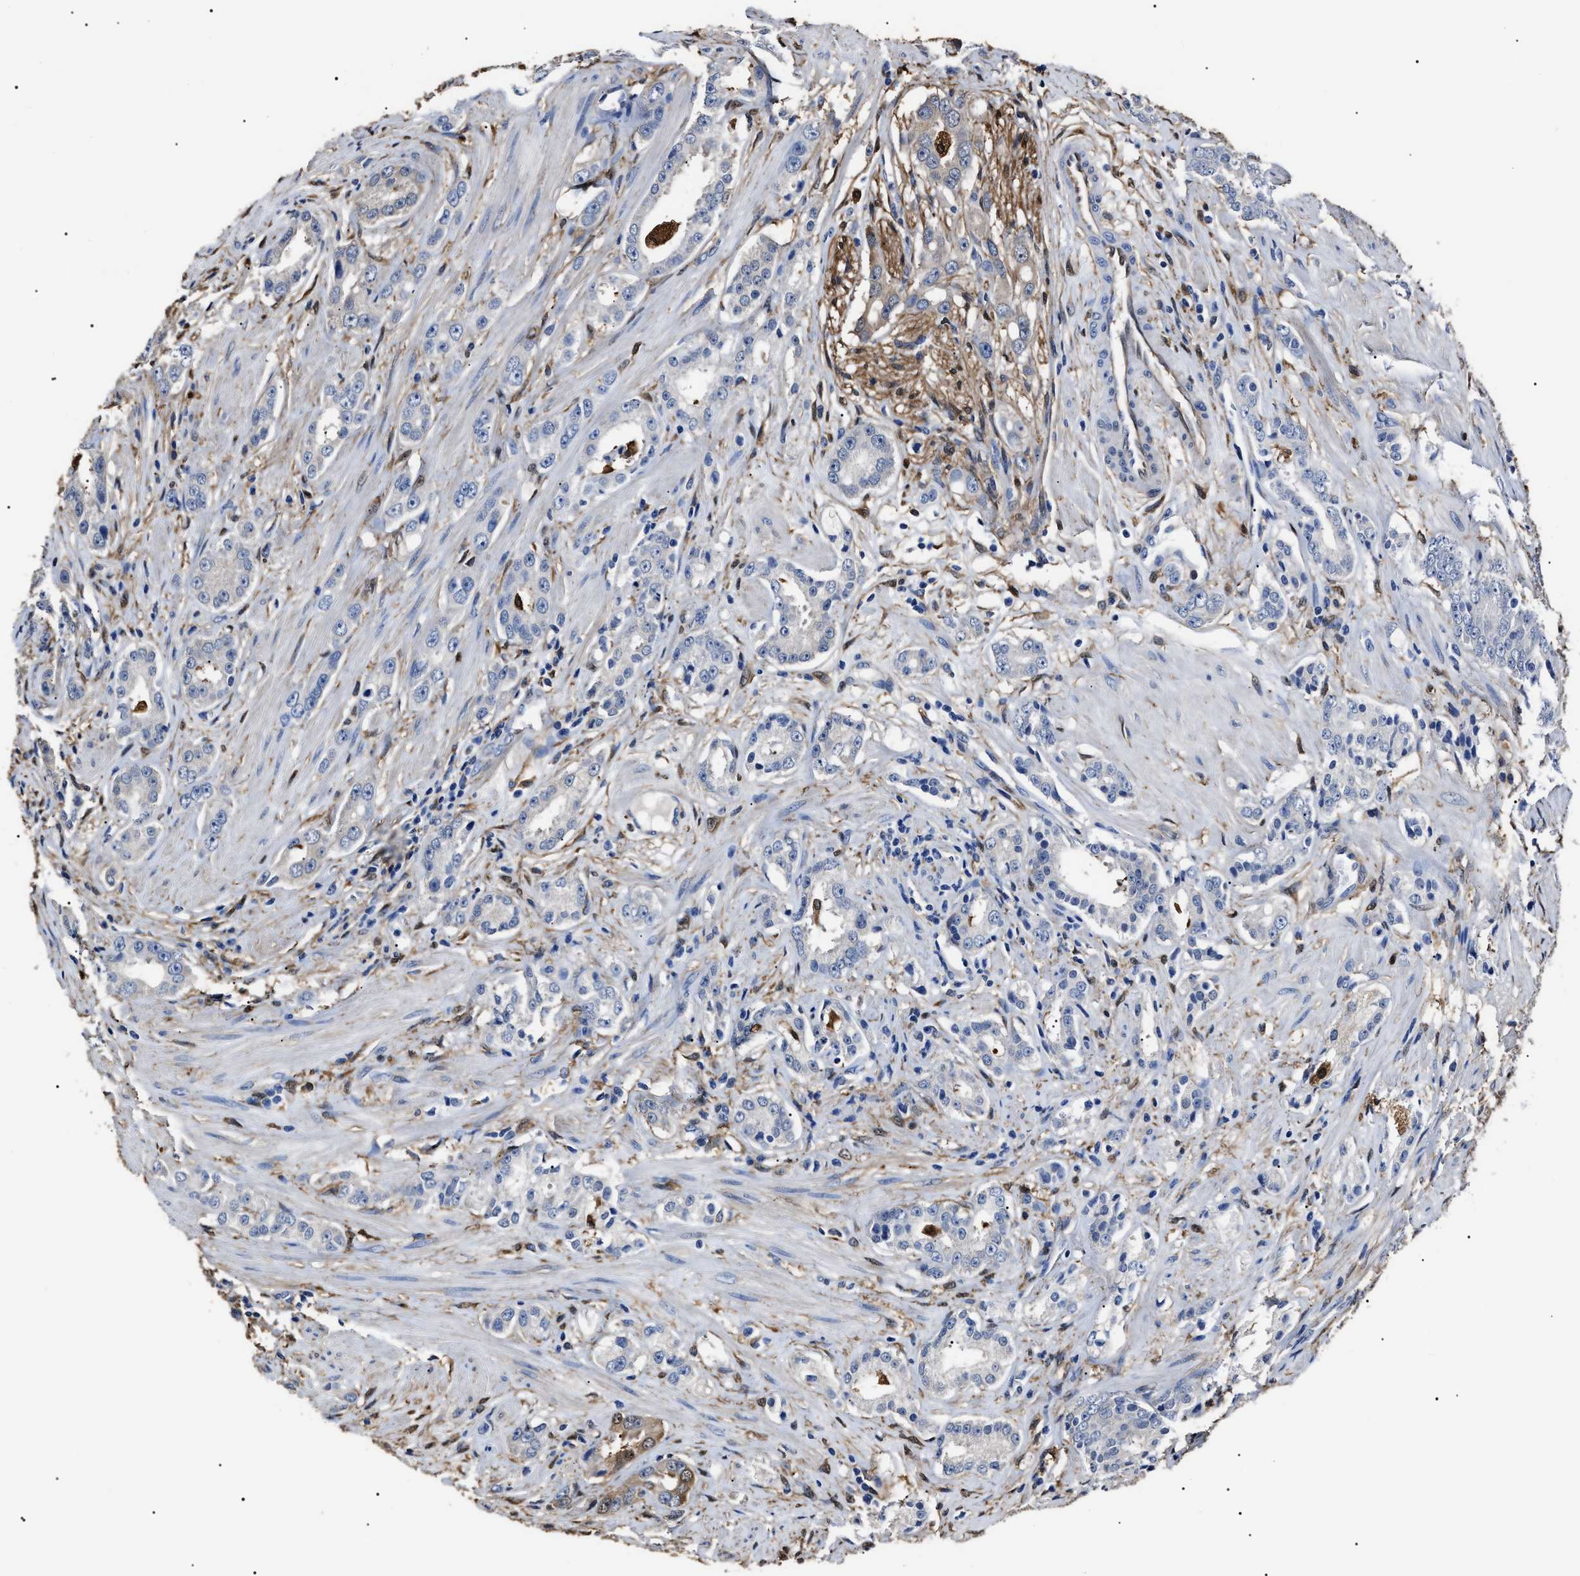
{"staining": {"intensity": "negative", "quantity": "none", "location": "none"}, "tissue": "prostate cancer", "cell_type": "Tumor cells", "image_type": "cancer", "snomed": [{"axis": "morphology", "description": "Adenocarcinoma, Medium grade"}, {"axis": "topography", "description": "Prostate"}], "caption": "DAB immunohistochemical staining of human prostate cancer (adenocarcinoma (medium-grade)) demonstrates no significant positivity in tumor cells.", "gene": "ALDH1A1", "patient": {"sex": "male", "age": 53}}